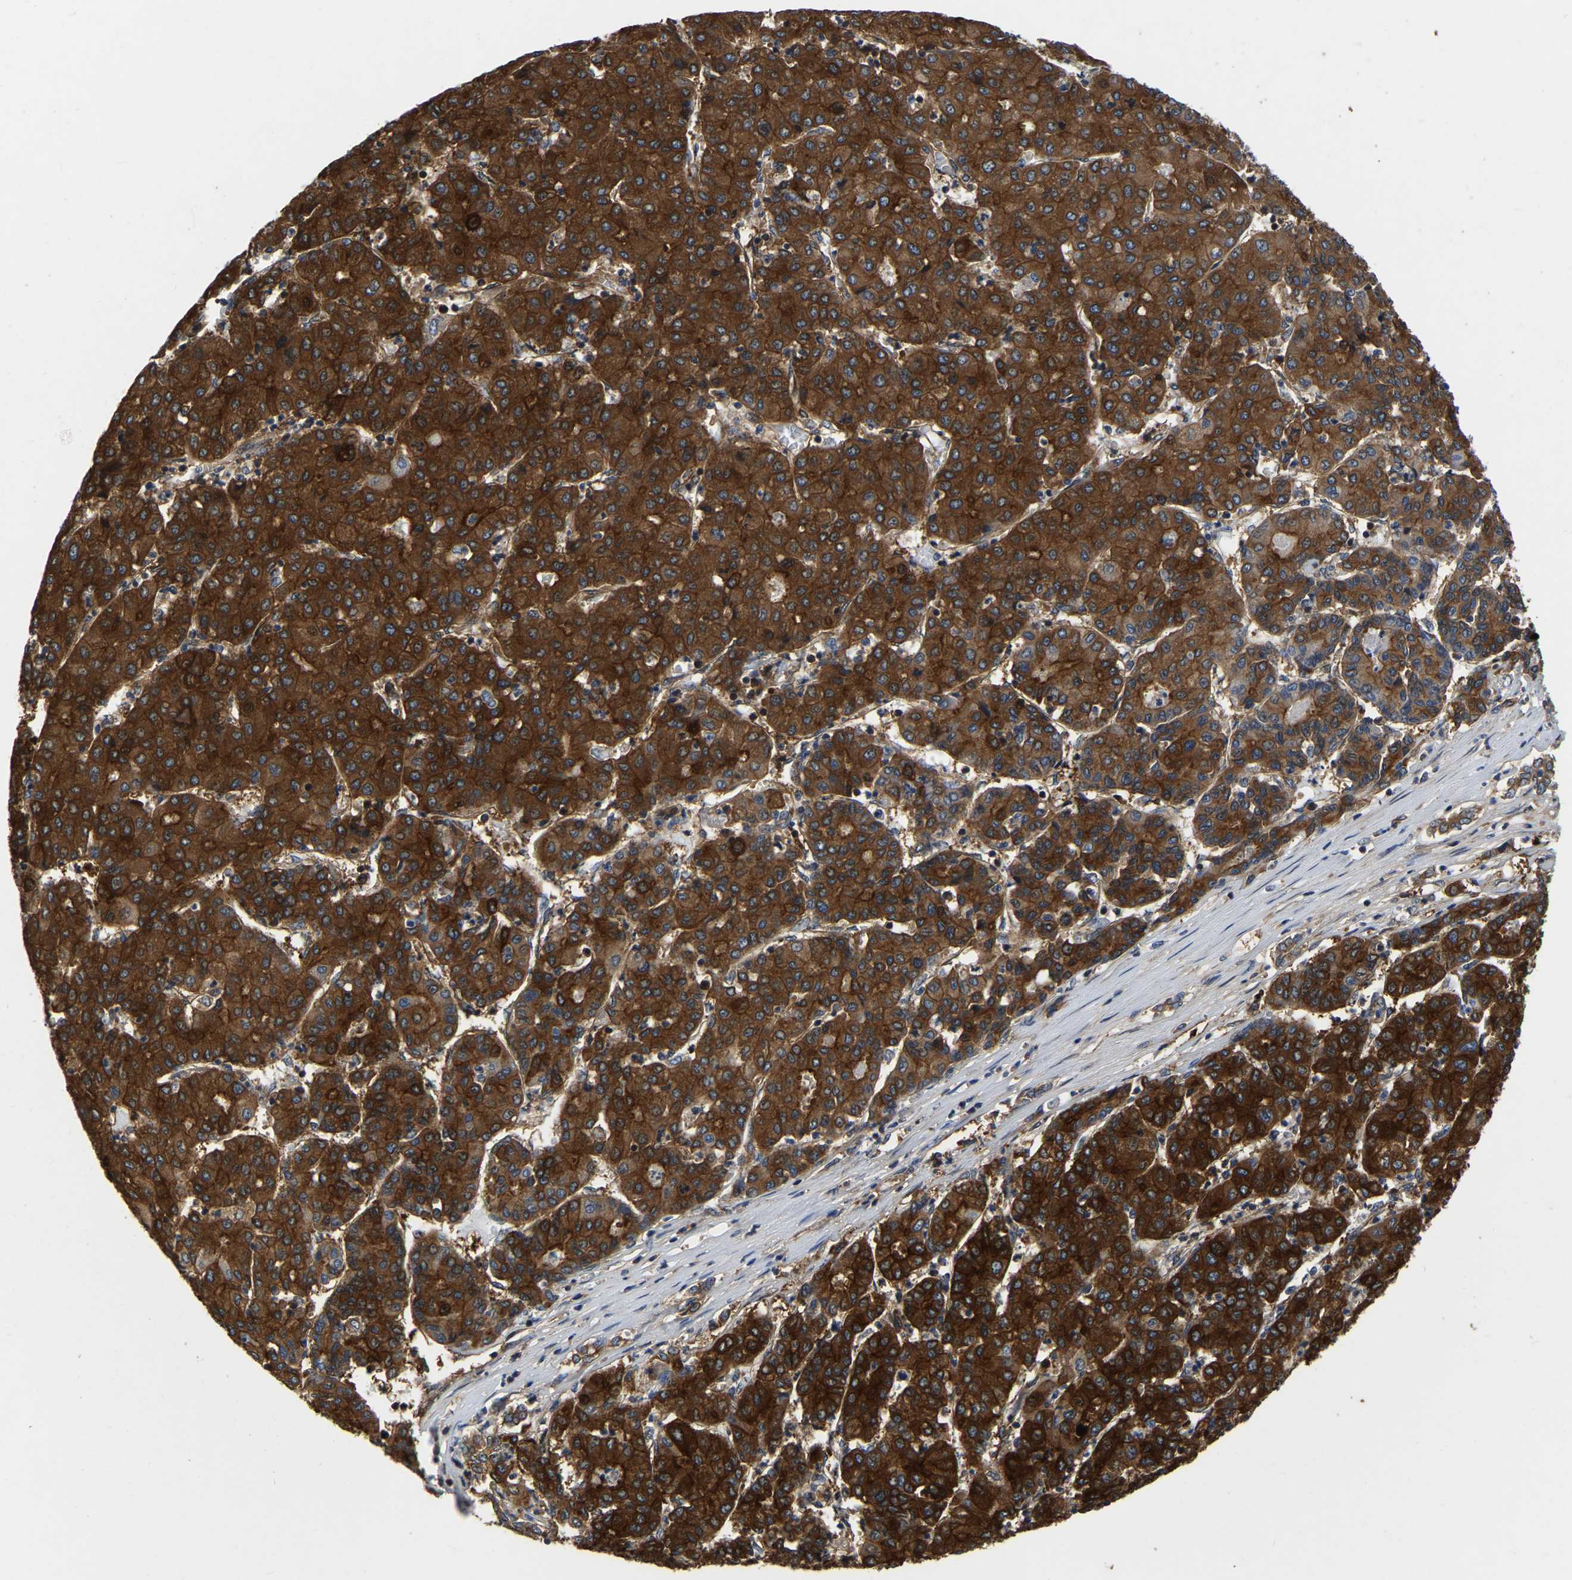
{"staining": {"intensity": "strong", "quantity": ">75%", "location": "cytoplasmic/membranous"}, "tissue": "liver cancer", "cell_type": "Tumor cells", "image_type": "cancer", "snomed": [{"axis": "morphology", "description": "Carcinoma, Hepatocellular, NOS"}, {"axis": "topography", "description": "Liver"}], "caption": "Liver hepatocellular carcinoma tissue shows strong cytoplasmic/membranous staining in about >75% of tumor cells, visualized by immunohistochemistry. The staining was performed using DAB, with brown indicating positive protein expression. Nuclei are stained blue with hematoxylin.", "gene": "GARS1", "patient": {"sex": "male", "age": 65}}